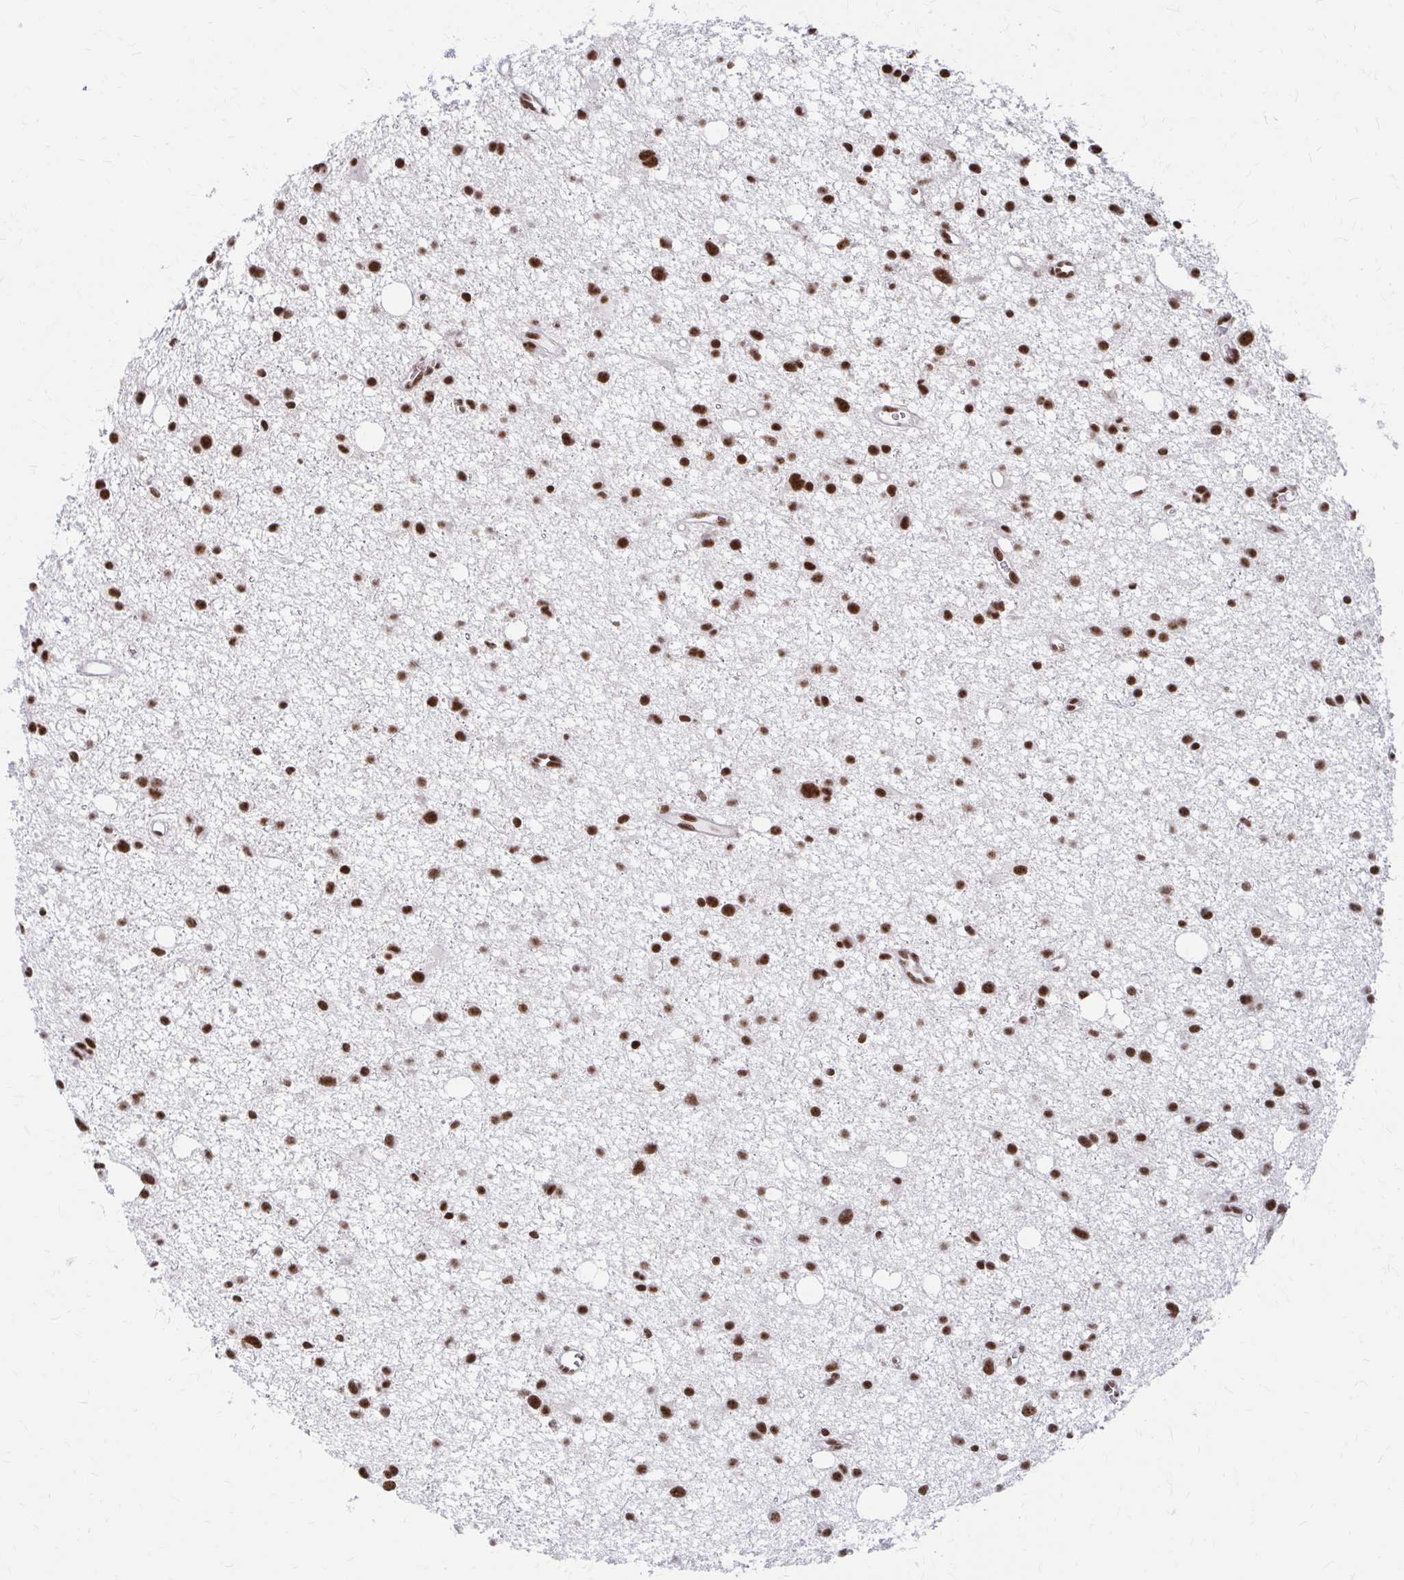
{"staining": {"intensity": "strong", "quantity": ">75%", "location": "nuclear"}, "tissue": "glioma", "cell_type": "Tumor cells", "image_type": "cancer", "snomed": [{"axis": "morphology", "description": "Glioma, malignant, High grade"}, {"axis": "topography", "description": "Brain"}], "caption": "Glioma was stained to show a protein in brown. There is high levels of strong nuclear staining in approximately >75% of tumor cells. (brown staining indicates protein expression, while blue staining denotes nuclei).", "gene": "CNKSR3", "patient": {"sex": "male", "age": 23}}